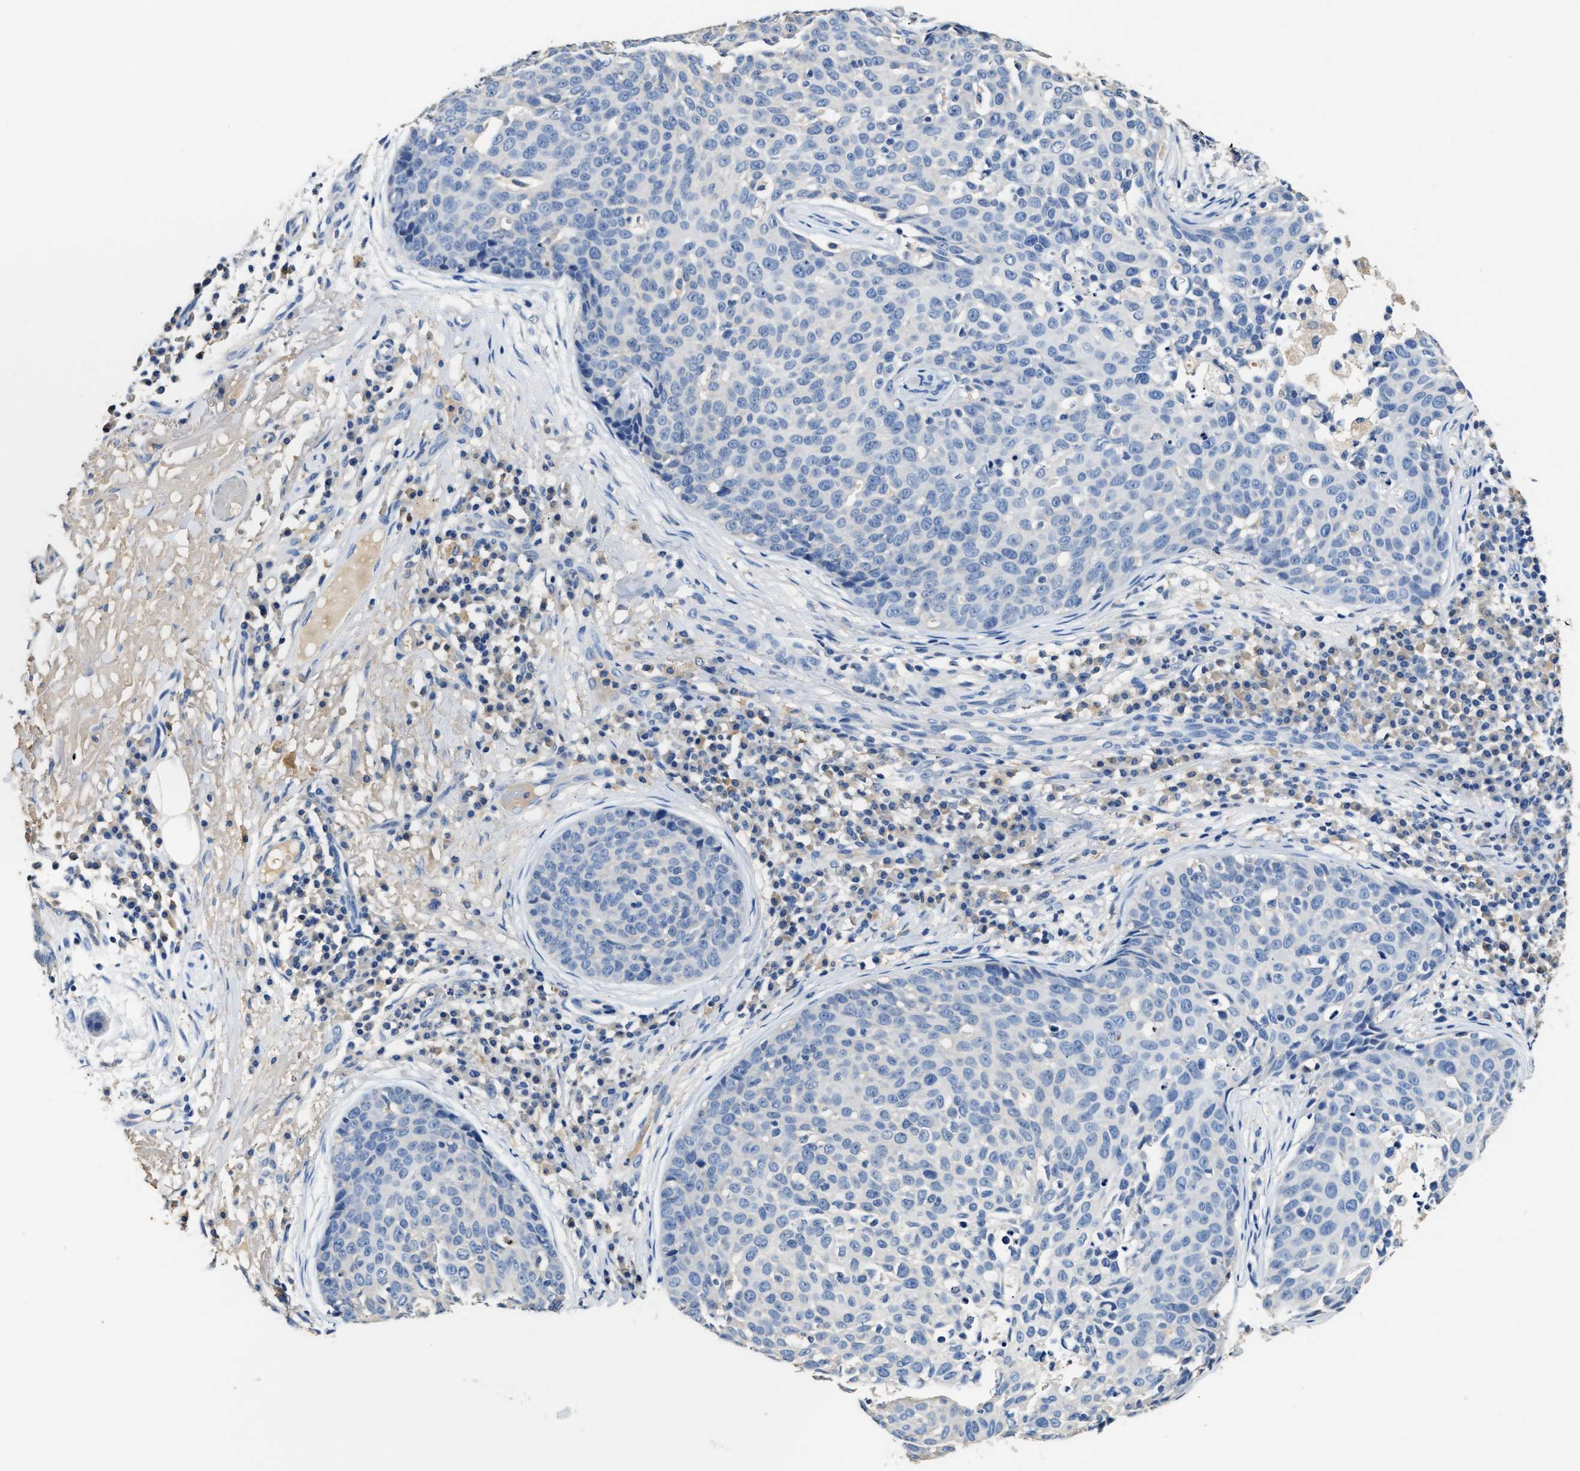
{"staining": {"intensity": "negative", "quantity": "none", "location": "none"}, "tissue": "skin cancer", "cell_type": "Tumor cells", "image_type": "cancer", "snomed": [{"axis": "morphology", "description": "Squamous cell carcinoma in situ, NOS"}, {"axis": "morphology", "description": "Squamous cell carcinoma, NOS"}, {"axis": "topography", "description": "Skin"}], "caption": "Immunohistochemistry photomicrograph of human skin cancer stained for a protein (brown), which demonstrates no positivity in tumor cells.", "gene": "SLCO2B1", "patient": {"sex": "male", "age": 93}}